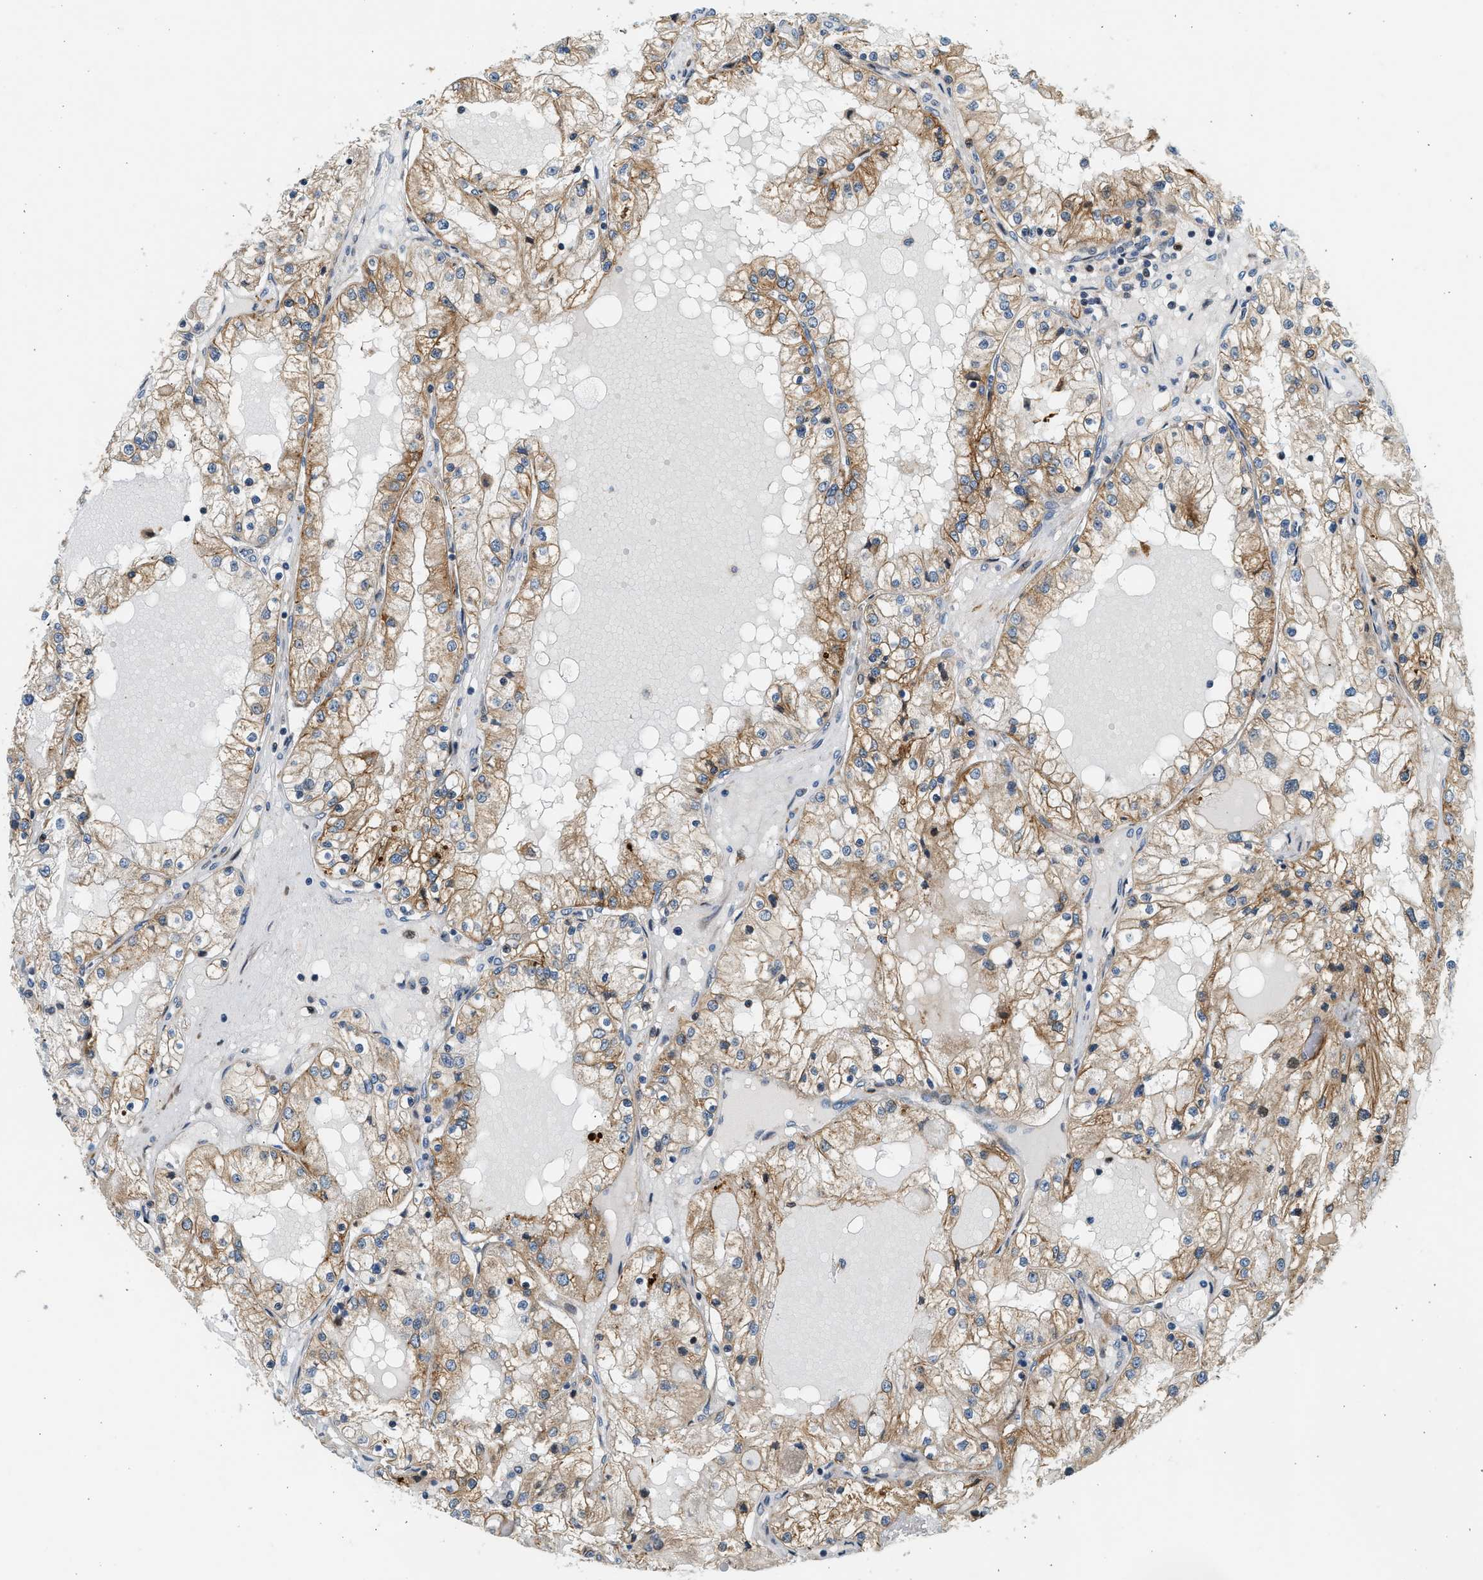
{"staining": {"intensity": "moderate", "quantity": ">75%", "location": "cytoplasmic/membranous"}, "tissue": "renal cancer", "cell_type": "Tumor cells", "image_type": "cancer", "snomed": [{"axis": "morphology", "description": "Adenocarcinoma, NOS"}, {"axis": "topography", "description": "Kidney"}], "caption": "Moderate cytoplasmic/membranous protein staining is appreciated in approximately >75% of tumor cells in renal cancer (adenocarcinoma).", "gene": "NRSN2", "patient": {"sex": "male", "age": 68}}